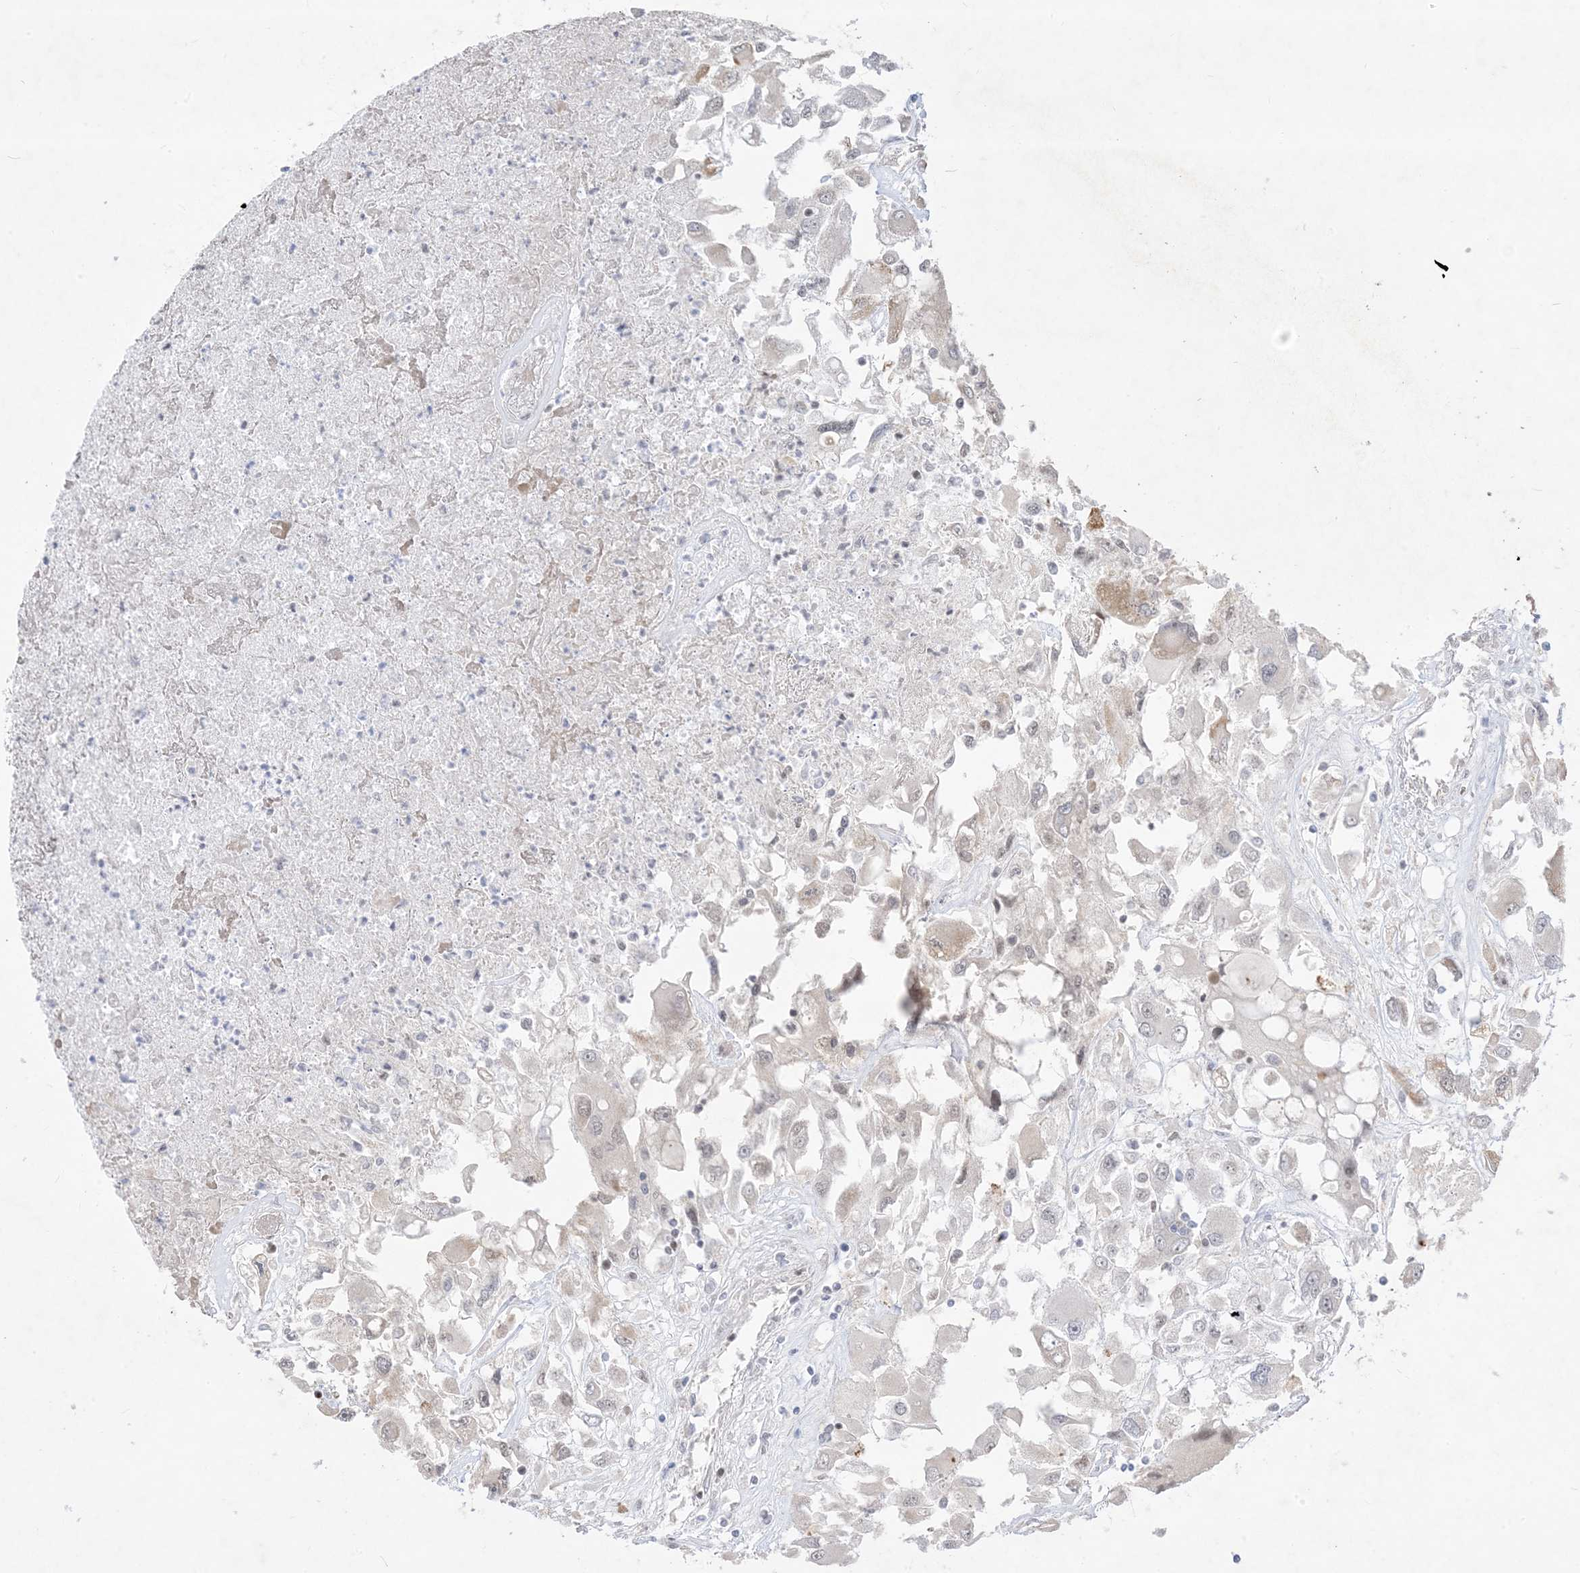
{"staining": {"intensity": "weak", "quantity": "<25%", "location": "cytoplasmic/membranous"}, "tissue": "renal cancer", "cell_type": "Tumor cells", "image_type": "cancer", "snomed": [{"axis": "morphology", "description": "Adenocarcinoma, NOS"}, {"axis": "topography", "description": "Kidney"}], "caption": "Tumor cells show no significant protein positivity in renal cancer (adenocarcinoma).", "gene": "BHLHE40", "patient": {"sex": "female", "age": 52}}